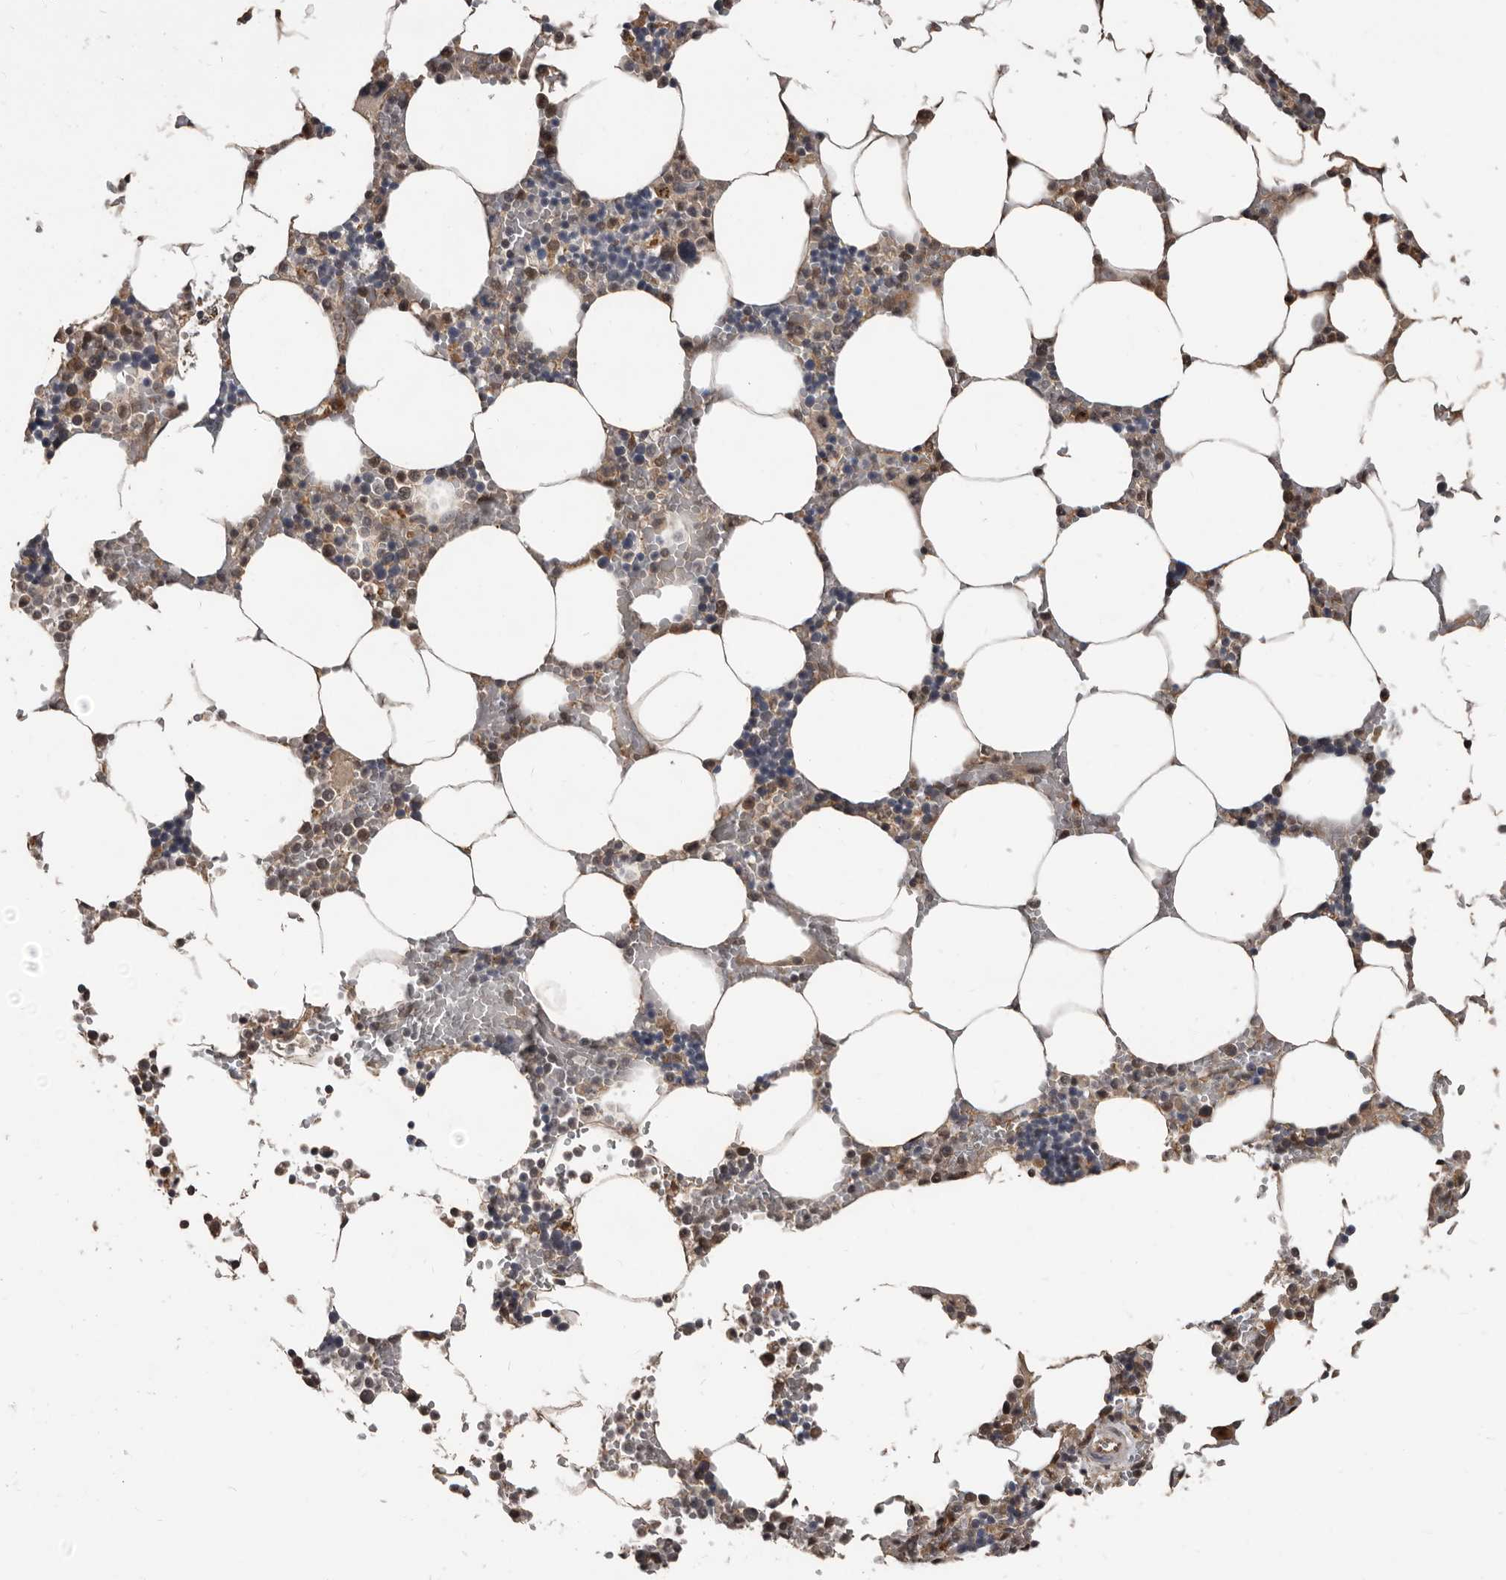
{"staining": {"intensity": "weak", "quantity": "25%-75%", "location": "nuclear"}, "tissue": "bone marrow", "cell_type": "Hematopoietic cells", "image_type": "normal", "snomed": [{"axis": "morphology", "description": "Normal tissue, NOS"}, {"axis": "topography", "description": "Bone marrow"}], "caption": "Immunohistochemistry (IHC) image of unremarkable human bone marrow stained for a protein (brown), which exhibits low levels of weak nuclear positivity in approximately 25%-75% of hematopoietic cells.", "gene": "AHR", "patient": {"sex": "male", "age": 70}}